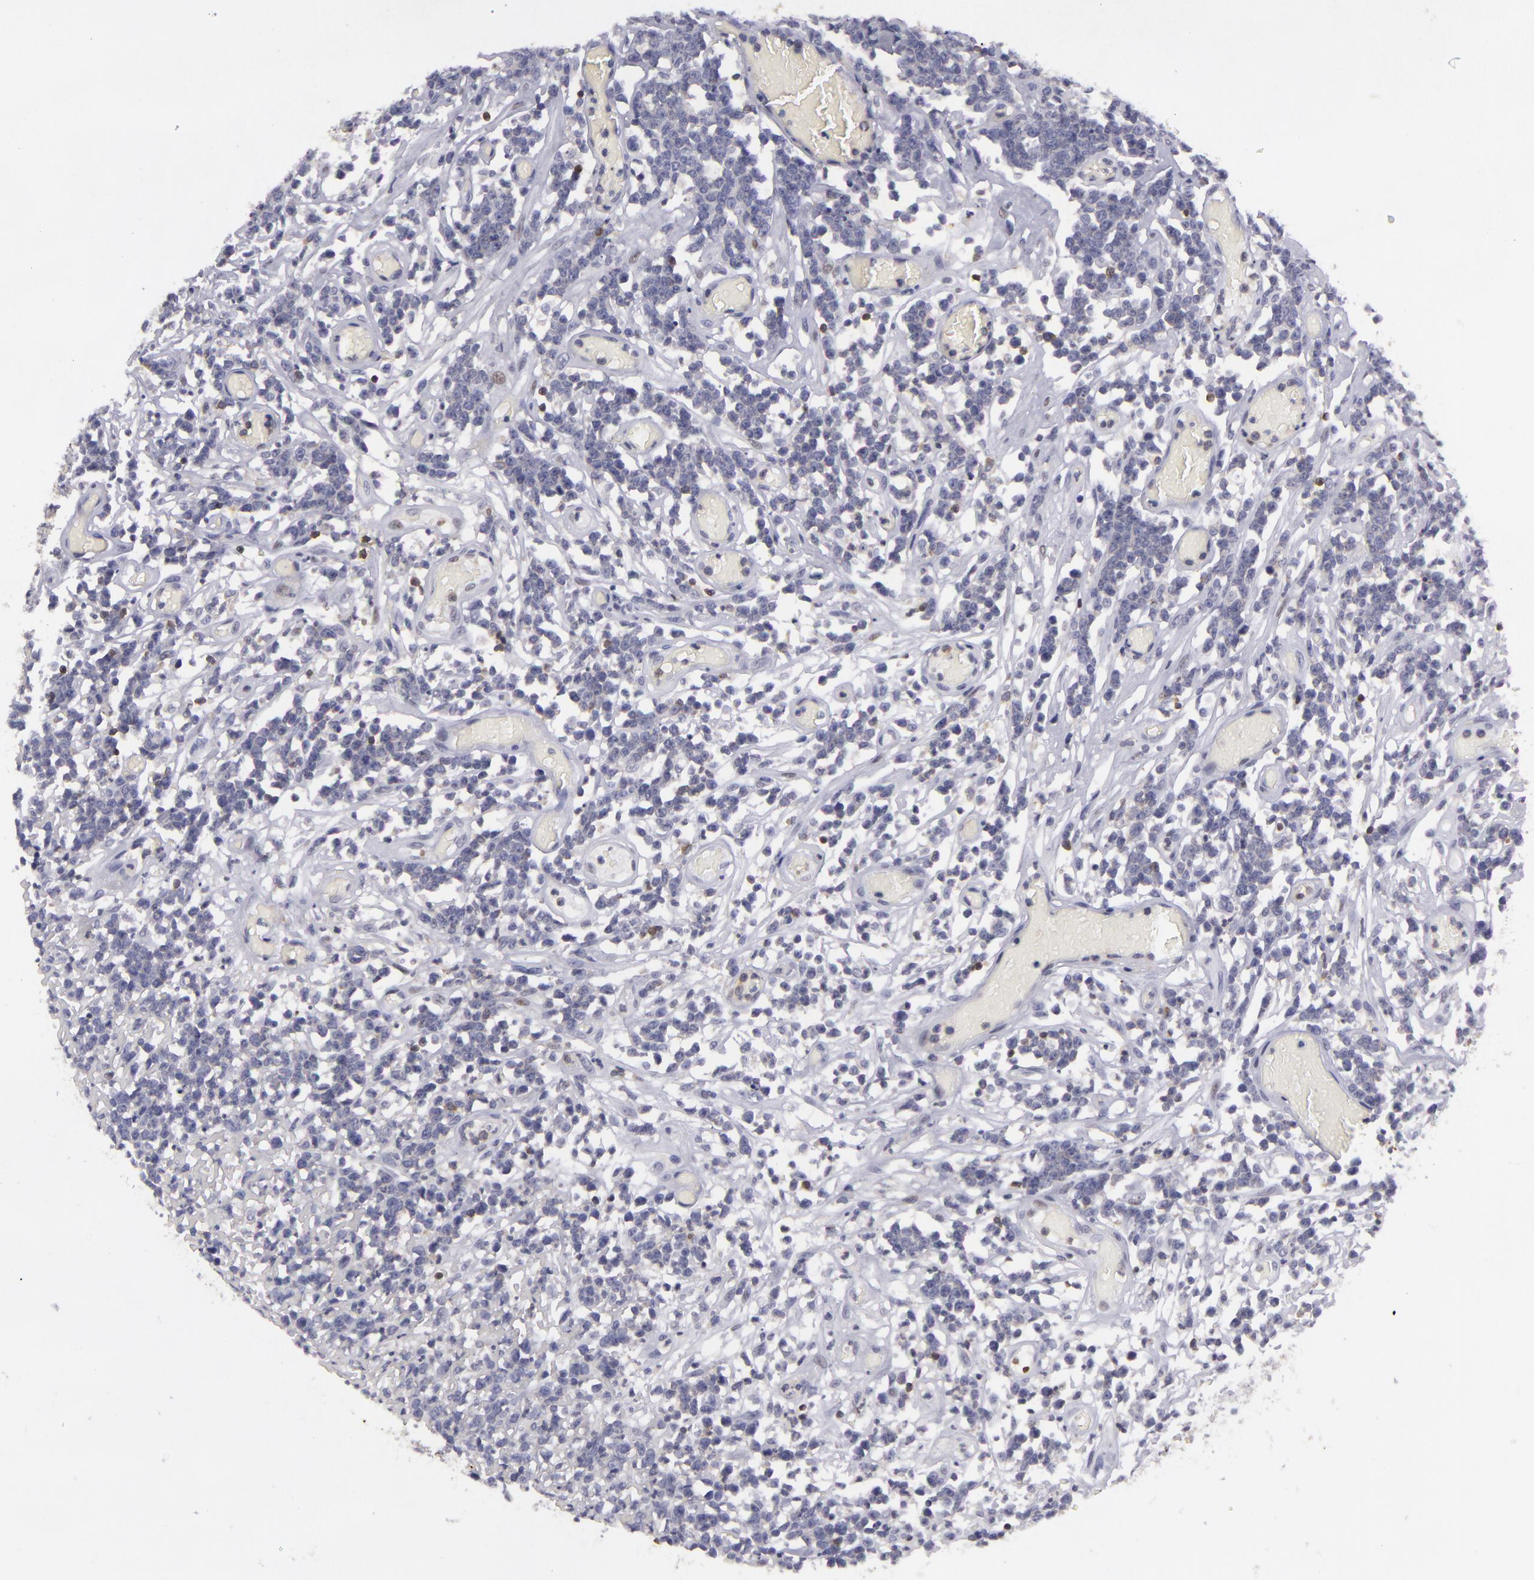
{"staining": {"intensity": "negative", "quantity": "none", "location": "none"}, "tissue": "lymphoma", "cell_type": "Tumor cells", "image_type": "cancer", "snomed": [{"axis": "morphology", "description": "Malignant lymphoma, non-Hodgkin's type, High grade"}, {"axis": "topography", "description": "Colon"}], "caption": "Tumor cells show no significant protein staining in lymphoma. (Stains: DAB (3,3'-diaminobenzidine) immunohistochemistry (IHC) with hematoxylin counter stain, Microscopy: brightfield microscopy at high magnification).", "gene": "KCNAB2", "patient": {"sex": "male", "age": 82}}